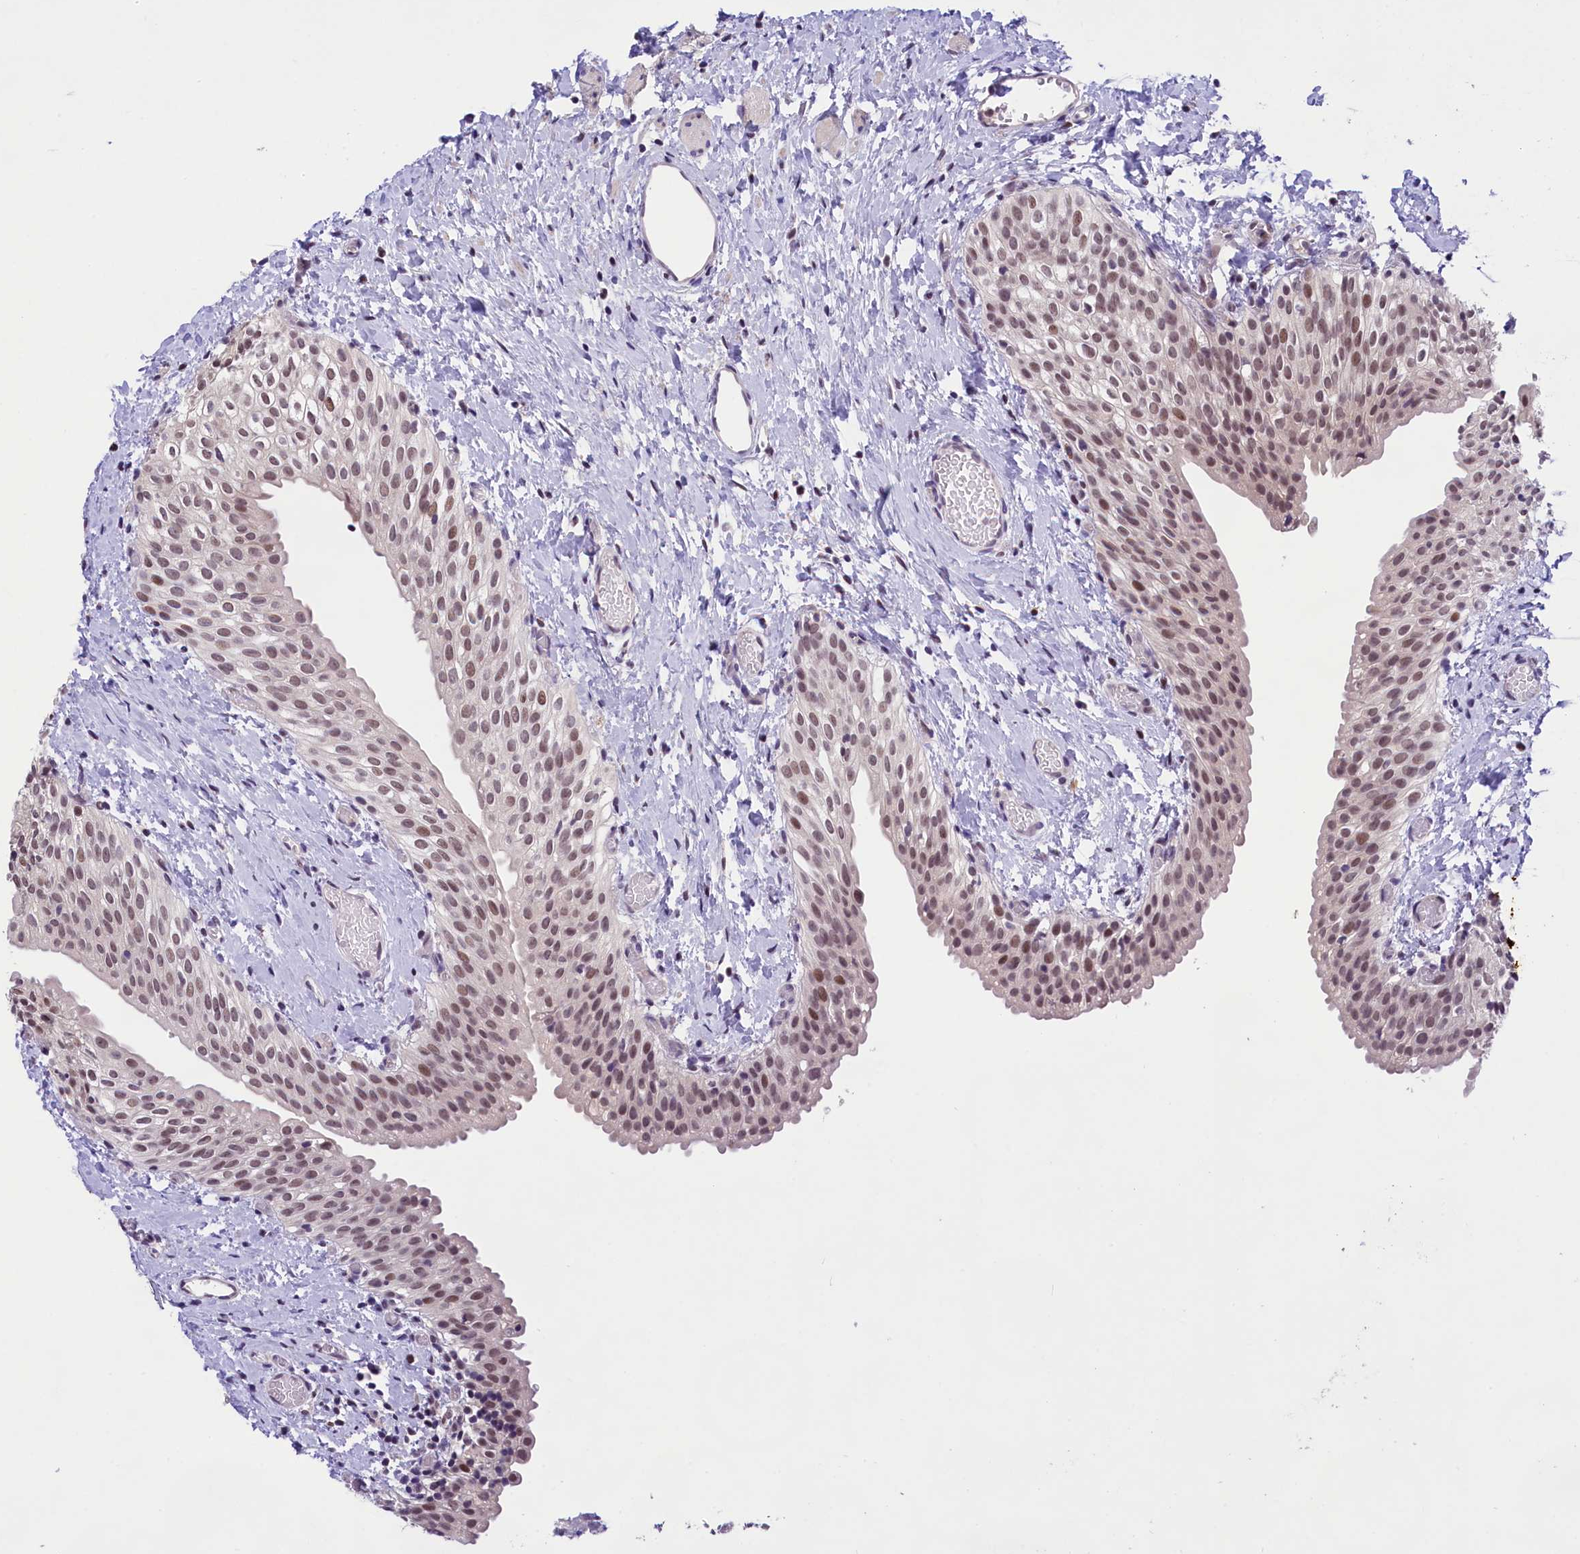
{"staining": {"intensity": "moderate", "quantity": ">75%", "location": "nuclear"}, "tissue": "urinary bladder", "cell_type": "Urothelial cells", "image_type": "normal", "snomed": [{"axis": "morphology", "description": "Normal tissue, NOS"}, {"axis": "topography", "description": "Urinary bladder"}], "caption": "A micrograph of urinary bladder stained for a protein demonstrates moderate nuclear brown staining in urothelial cells.", "gene": "FBXO45", "patient": {"sex": "male", "age": 1}}